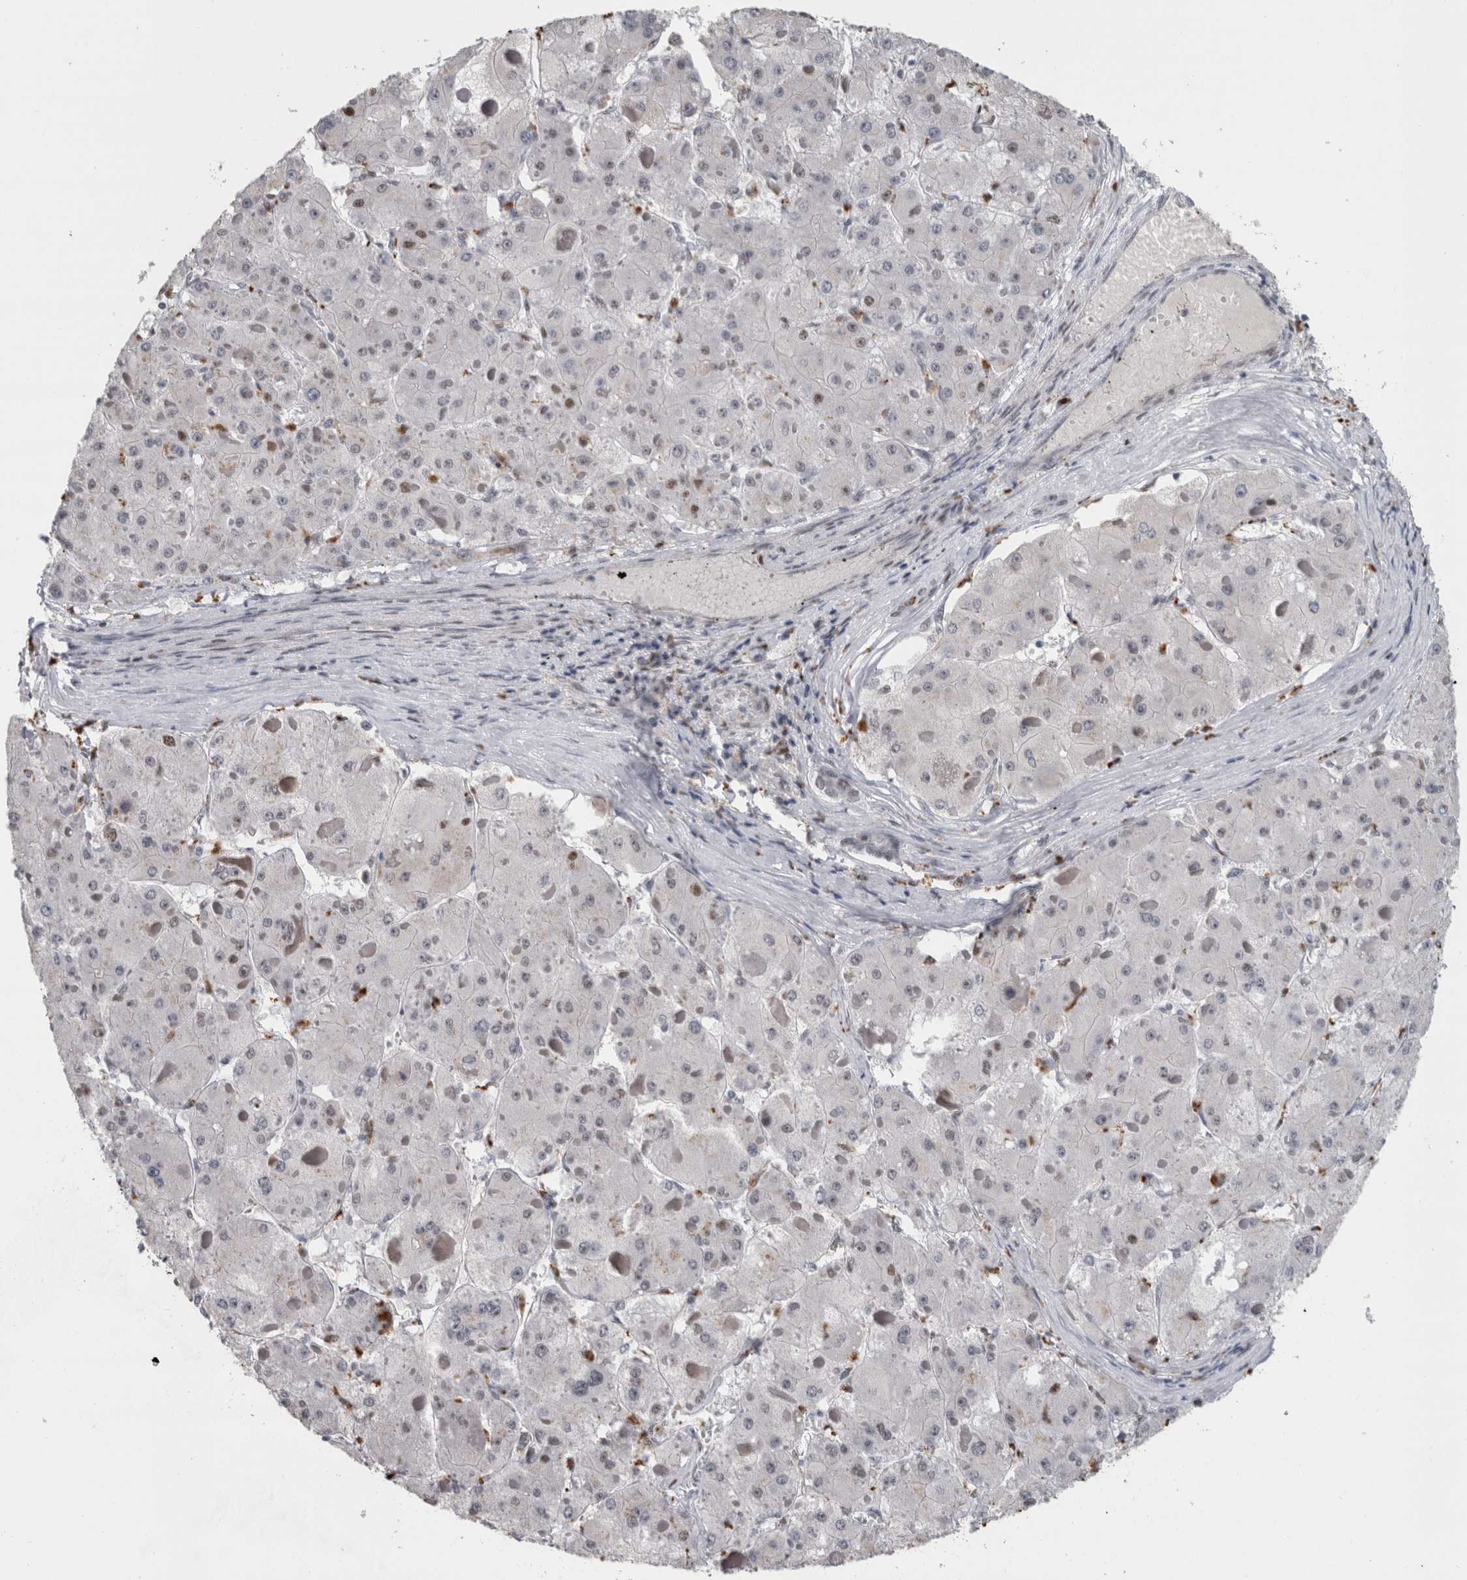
{"staining": {"intensity": "moderate", "quantity": "25%-75%", "location": "nuclear"}, "tissue": "liver cancer", "cell_type": "Tumor cells", "image_type": "cancer", "snomed": [{"axis": "morphology", "description": "Carcinoma, Hepatocellular, NOS"}, {"axis": "topography", "description": "Liver"}], "caption": "Liver cancer tissue exhibits moderate nuclear staining in approximately 25%-75% of tumor cells, visualized by immunohistochemistry. (brown staining indicates protein expression, while blue staining denotes nuclei).", "gene": "POLD2", "patient": {"sex": "female", "age": 73}}